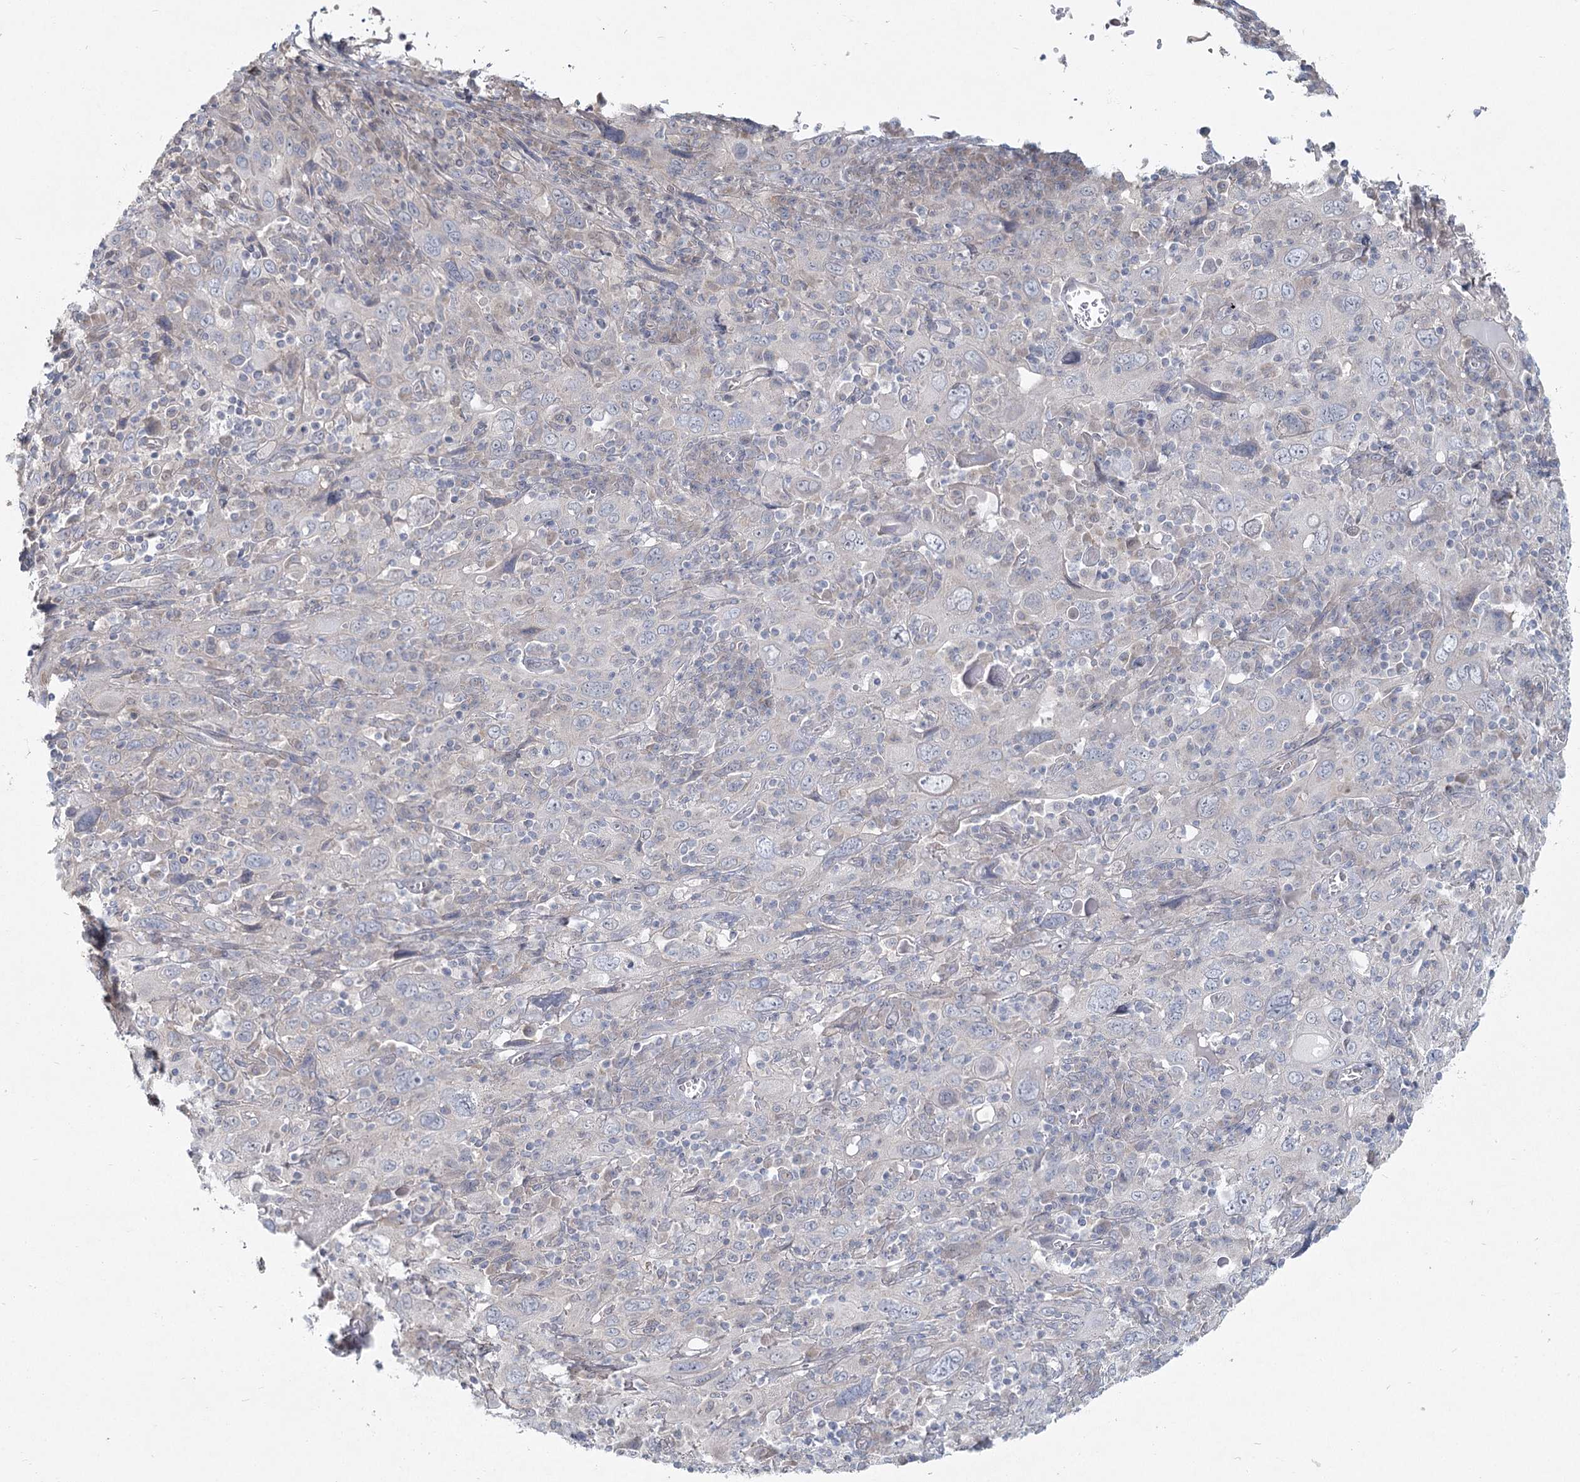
{"staining": {"intensity": "negative", "quantity": "none", "location": "none"}, "tissue": "cervical cancer", "cell_type": "Tumor cells", "image_type": "cancer", "snomed": [{"axis": "morphology", "description": "Squamous cell carcinoma, NOS"}, {"axis": "topography", "description": "Cervix"}], "caption": "High power microscopy histopathology image of an IHC micrograph of cervical squamous cell carcinoma, revealing no significant expression in tumor cells. (DAB IHC visualized using brightfield microscopy, high magnification).", "gene": "SPINK13", "patient": {"sex": "female", "age": 46}}